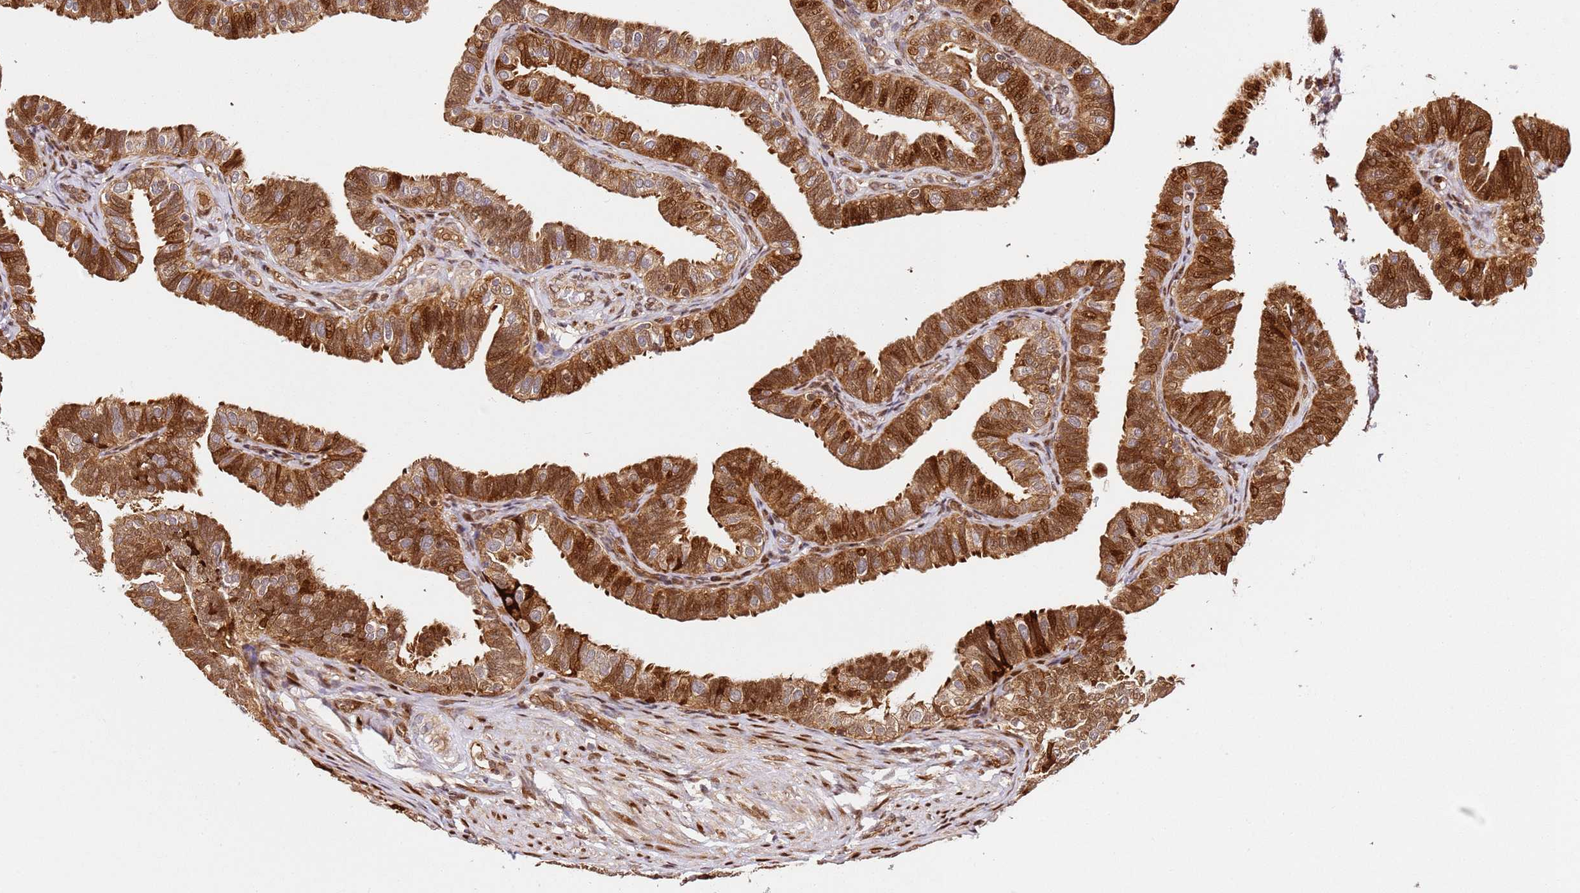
{"staining": {"intensity": "strong", "quantity": ">75%", "location": "cytoplasmic/membranous,nuclear"}, "tissue": "fallopian tube", "cell_type": "Glandular cells", "image_type": "normal", "snomed": [{"axis": "morphology", "description": "Normal tissue, NOS"}, {"axis": "topography", "description": "Fallopian tube"}], "caption": "Strong cytoplasmic/membranous,nuclear expression for a protein is present in about >75% of glandular cells of unremarkable fallopian tube using IHC.", "gene": "SMOX", "patient": {"sex": "female", "age": 39}}